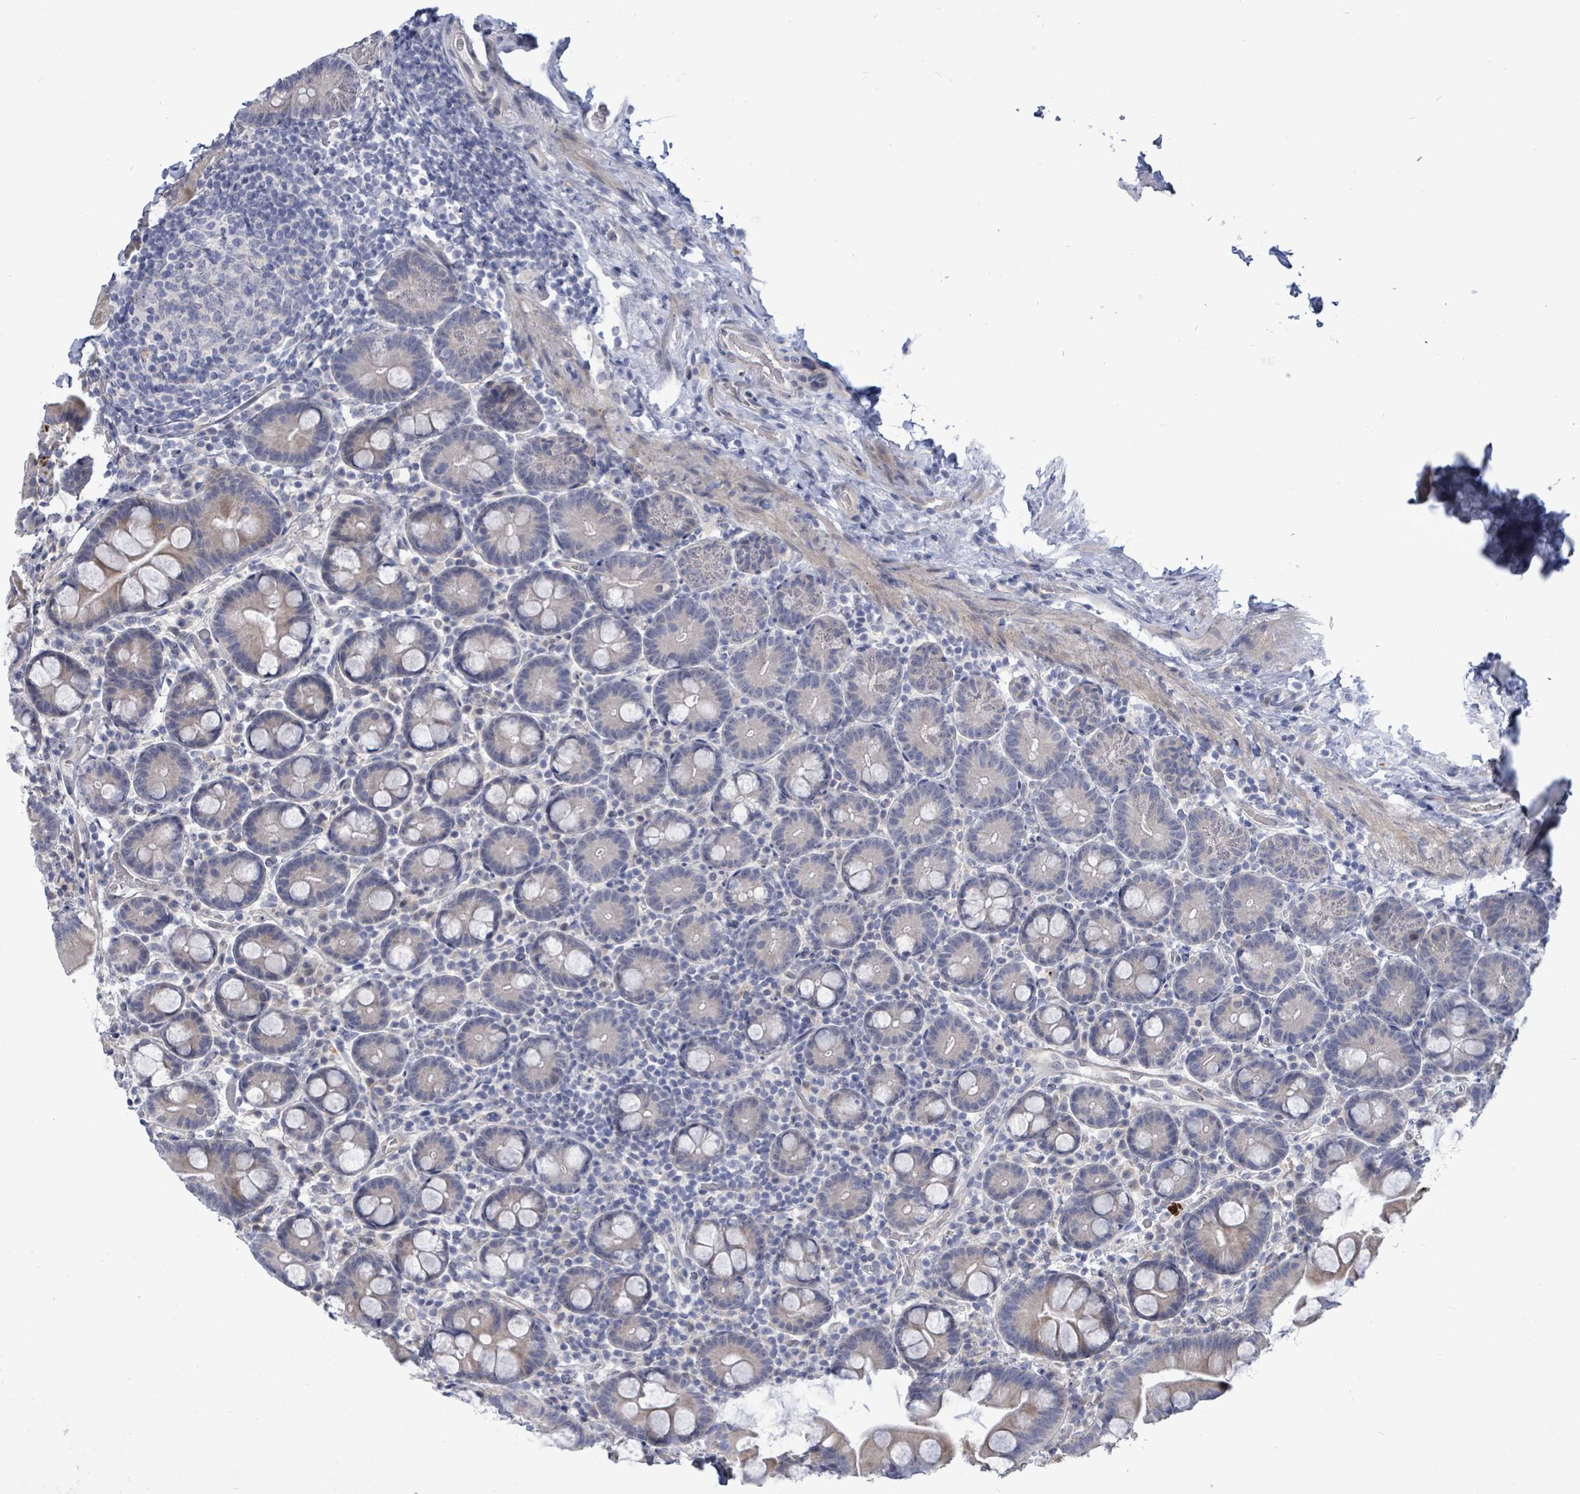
{"staining": {"intensity": "negative", "quantity": "none", "location": "none"}, "tissue": "small intestine", "cell_type": "Glandular cells", "image_type": "normal", "snomed": [{"axis": "morphology", "description": "Normal tissue, NOS"}, {"axis": "topography", "description": "Small intestine"}], "caption": "Immunohistochemistry (IHC) micrograph of unremarkable small intestine: human small intestine stained with DAB (3,3'-diaminobenzidine) exhibits no significant protein expression in glandular cells.", "gene": "CT45A10", "patient": {"sex": "female", "age": 68}}